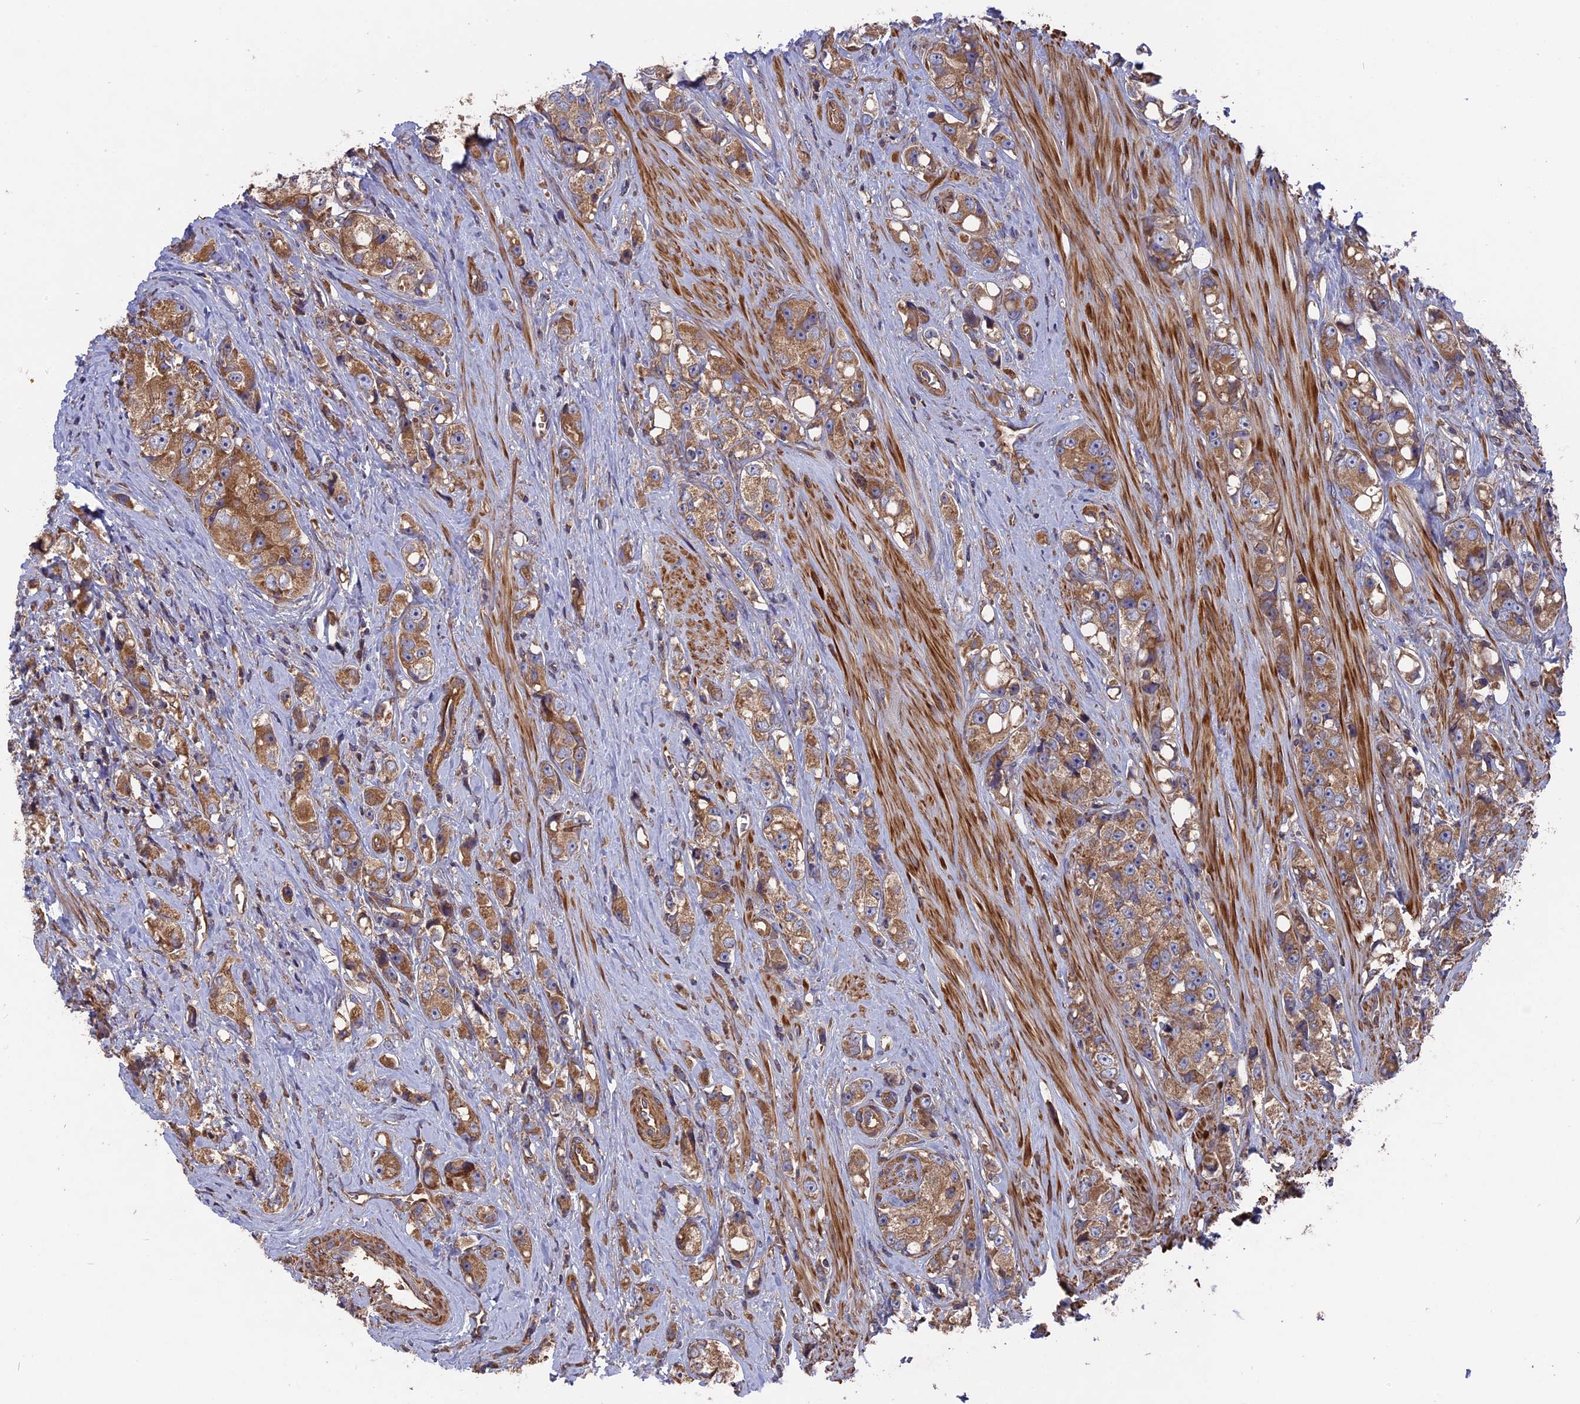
{"staining": {"intensity": "moderate", "quantity": ">75%", "location": "cytoplasmic/membranous"}, "tissue": "prostate cancer", "cell_type": "Tumor cells", "image_type": "cancer", "snomed": [{"axis": "morphology", "description": "Adenocarcinoma, High grade"}, {"axis": "topography", "description": "Prostate"}], "caption": "Immunohistochemistry of prostate cancer (adenocarcinoma (high-grade)) exhibits medium levels of moderate cytoplasmic/membranous staining in about >75% of tumor cells. The protein of interest is shown in brown color, while the nuclei are stained blue.", "gene": "TELO2", "patient": {"sex": "male", "age": 74}}